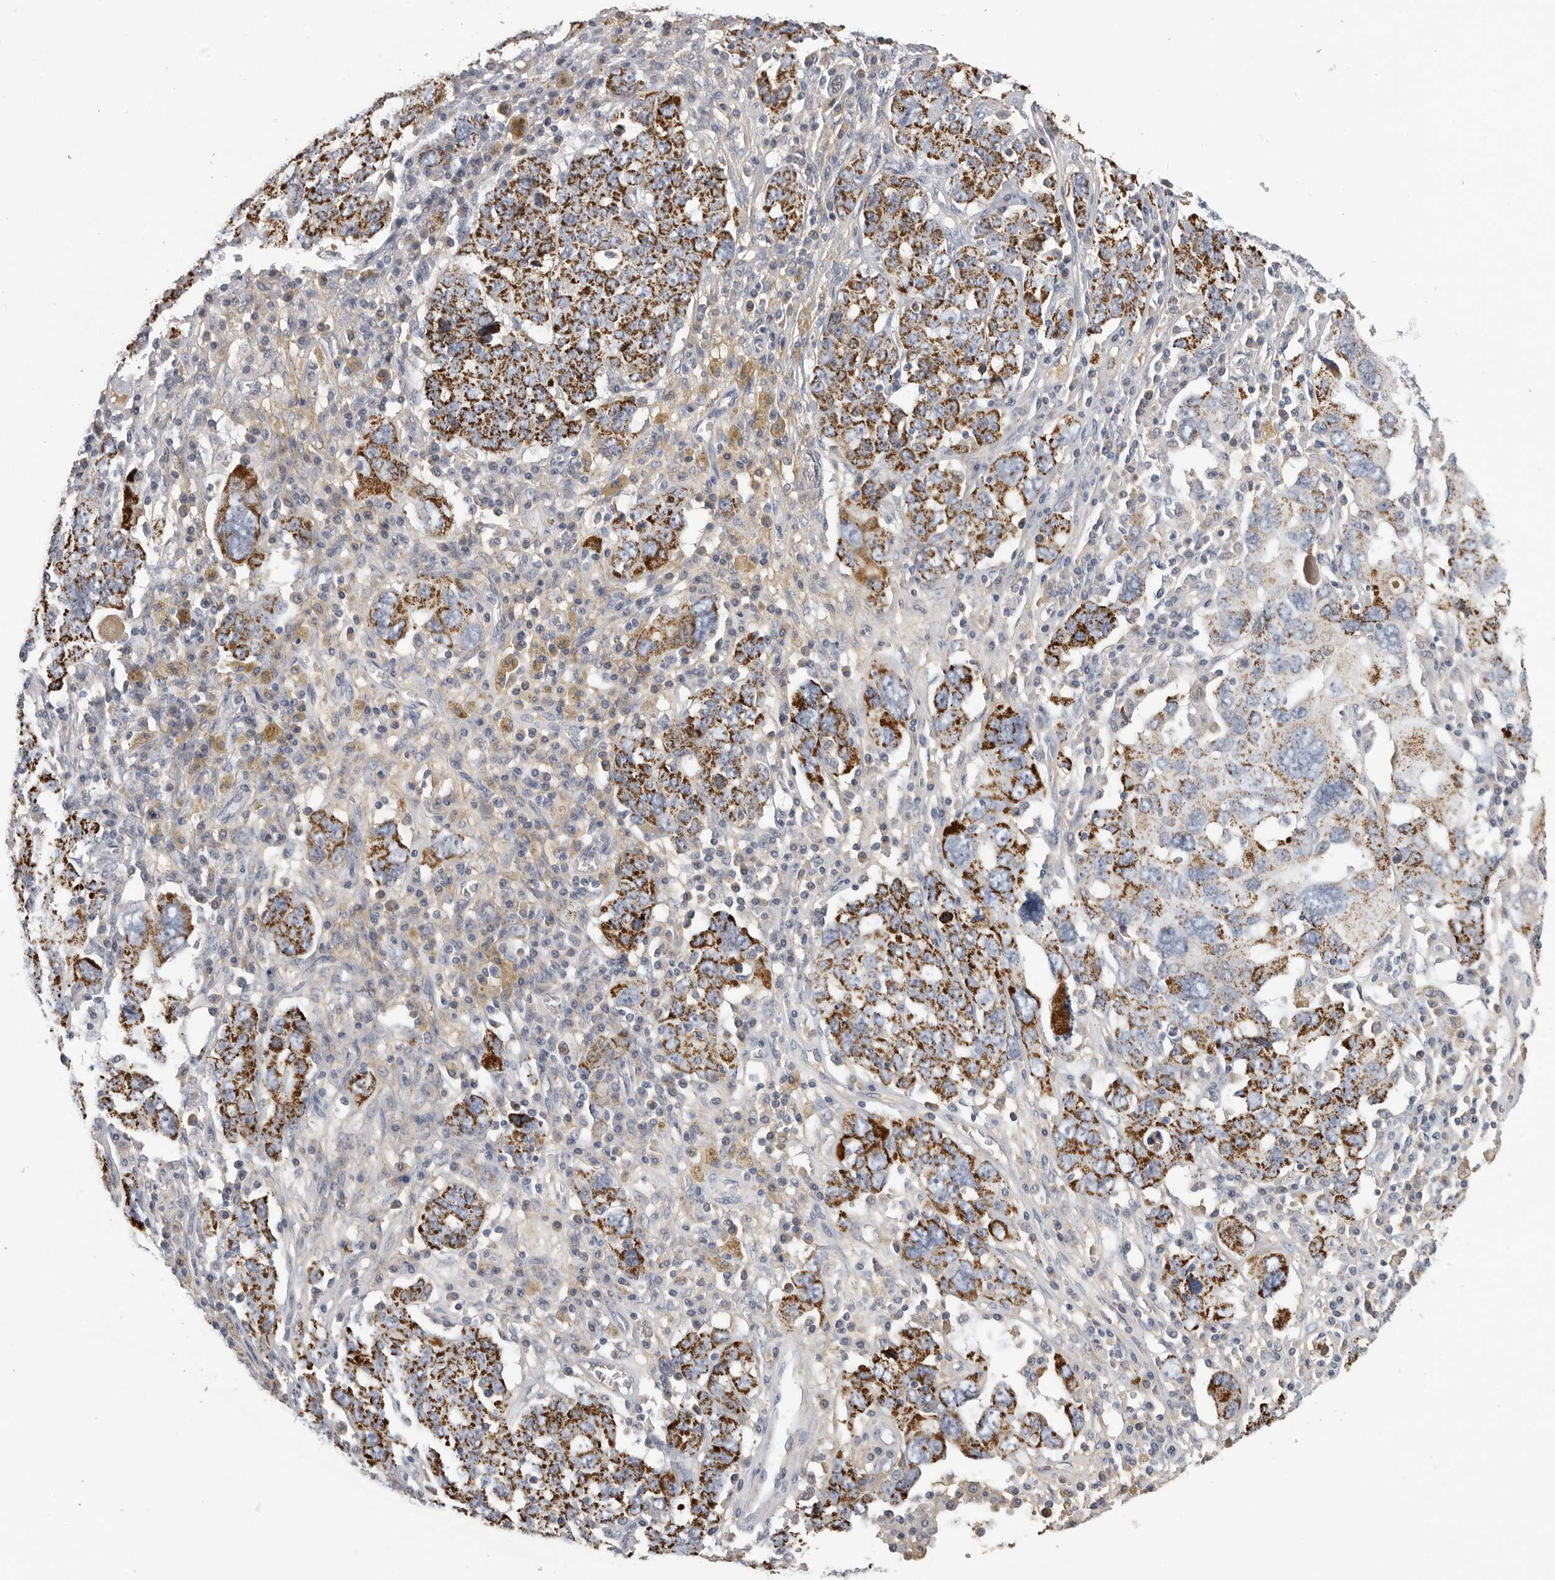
{"staining": {"intensity": "strong", "quantity": "25%-75%", "location": "cytoplasmic/membranous"}, "tissue": "ovarian cancer", "cell_type": "Tumor cells", "image_type": "cancer", "snomed": [{"axis": "morphology", "description": "Carcinoma, endometroid"}, {"axis": "topography", "description": "Ovary"}], "caption": "Immunohistochemistry histopathology image of neoplastic tissue: human ovarian cancer (endometroid carcinoma) stained using IHC reveals high levels of strong protein expression localized specifically in the cytoplasmic/membranous of tumor cells, appearing as a cytoplasmic/membranous brown color.", "gene": "SDC3", "patient": {"sex": "female", "age": 62}}